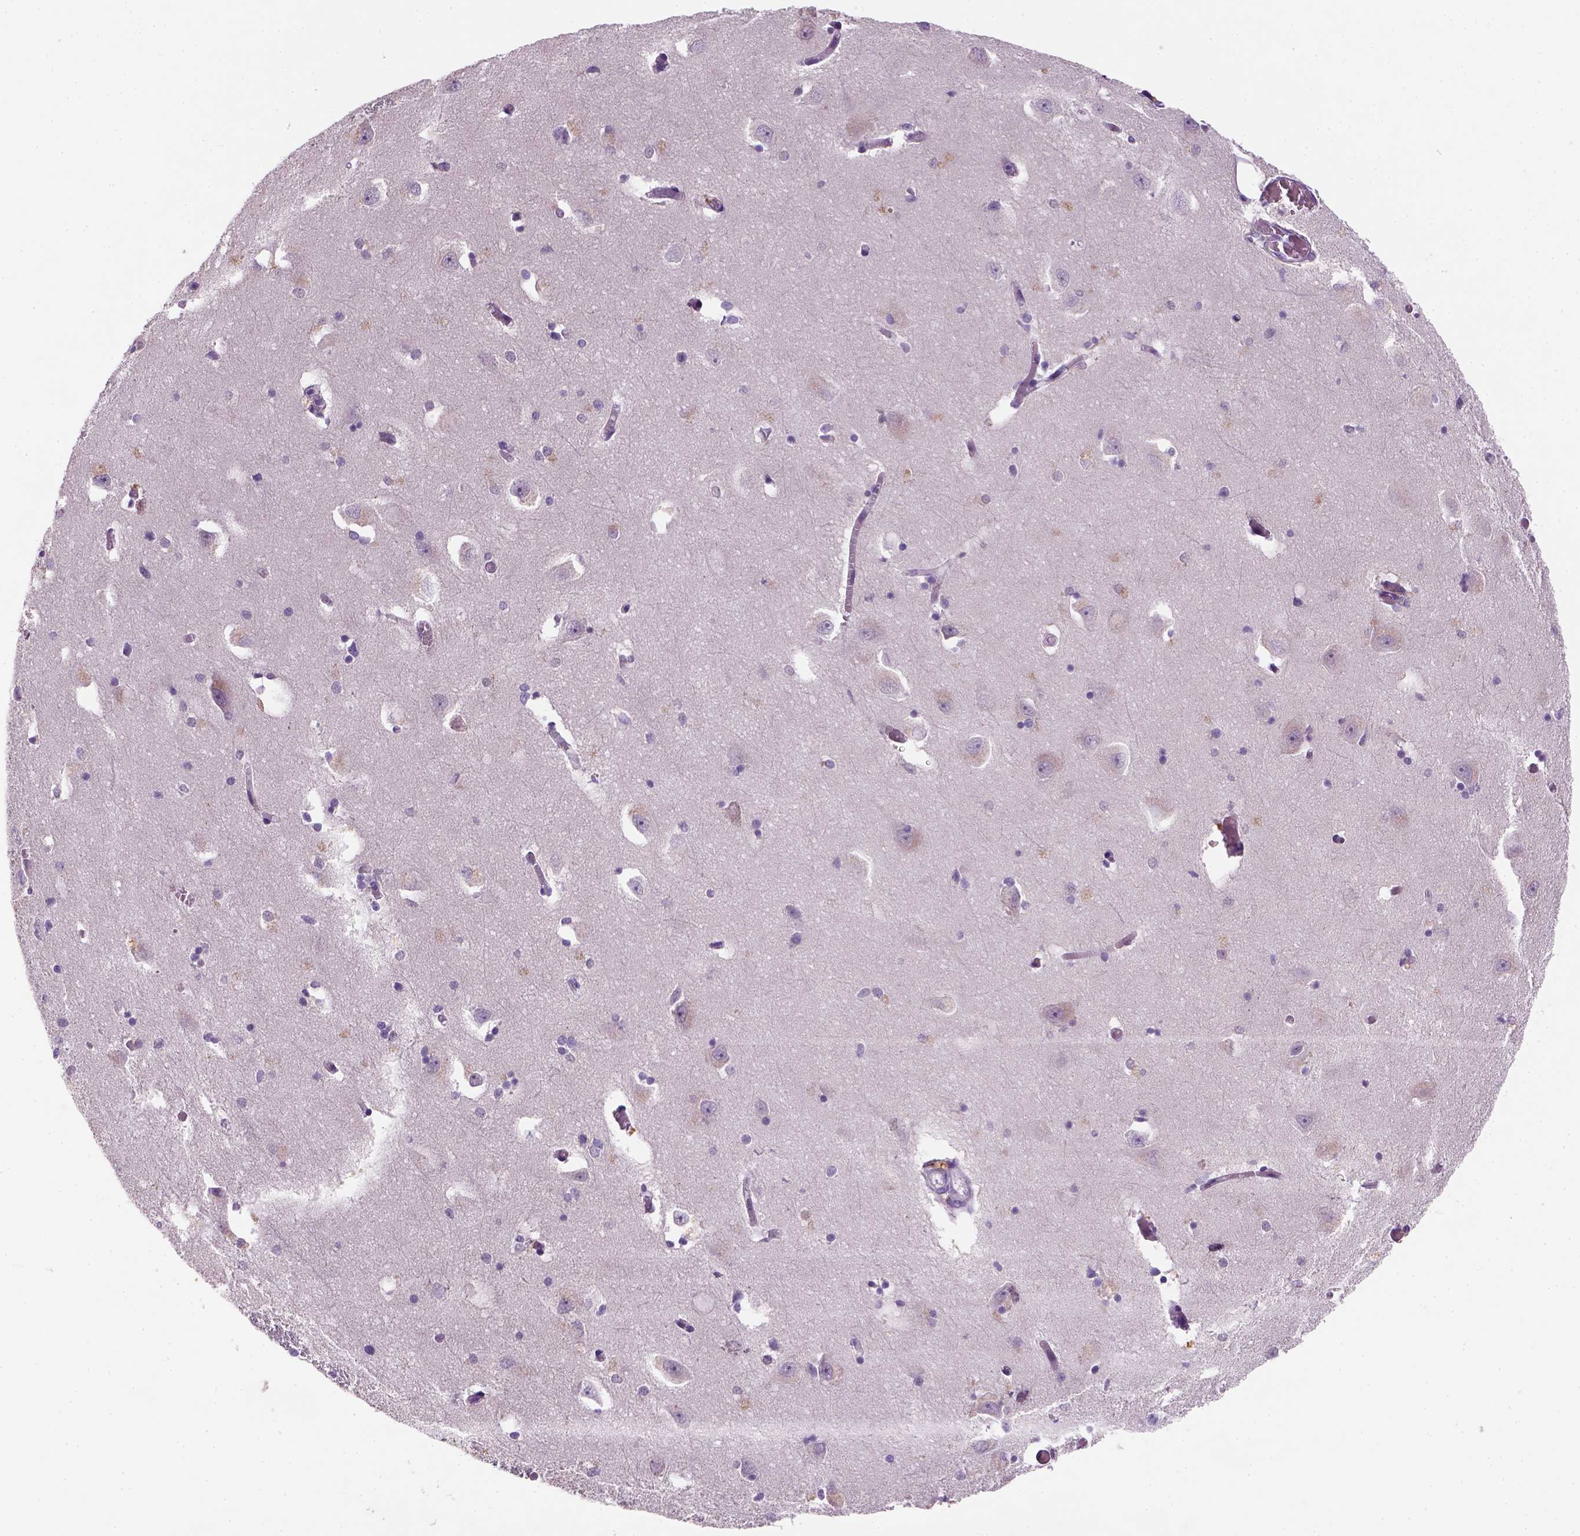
{"staining": {"intensity": "negative", "quantity": "none", "location": "none"}, "tissue": "caudate", "cell_type": "Glial cells", "image_type": "normal", "snomed": [{"axis": "morphology", "description": "Normal tissue, NOS"}, {"axis": "topography", "description": "Lateral ventricle wall"}, {"axis": "topography", "description": "Hippocampus"}], "caption": "DAB (3,3'-diaminobenzidine) immunohistochemical staining of benign human caudate shows no significant expression in glial cells. Brightfield microscopy of immunohistochemistry stained with DAB (brown) and hematoxylin (blue), captured at high magnification.", "gene": "NUDT6", "patient": {"sex": "female", "age": 63}}